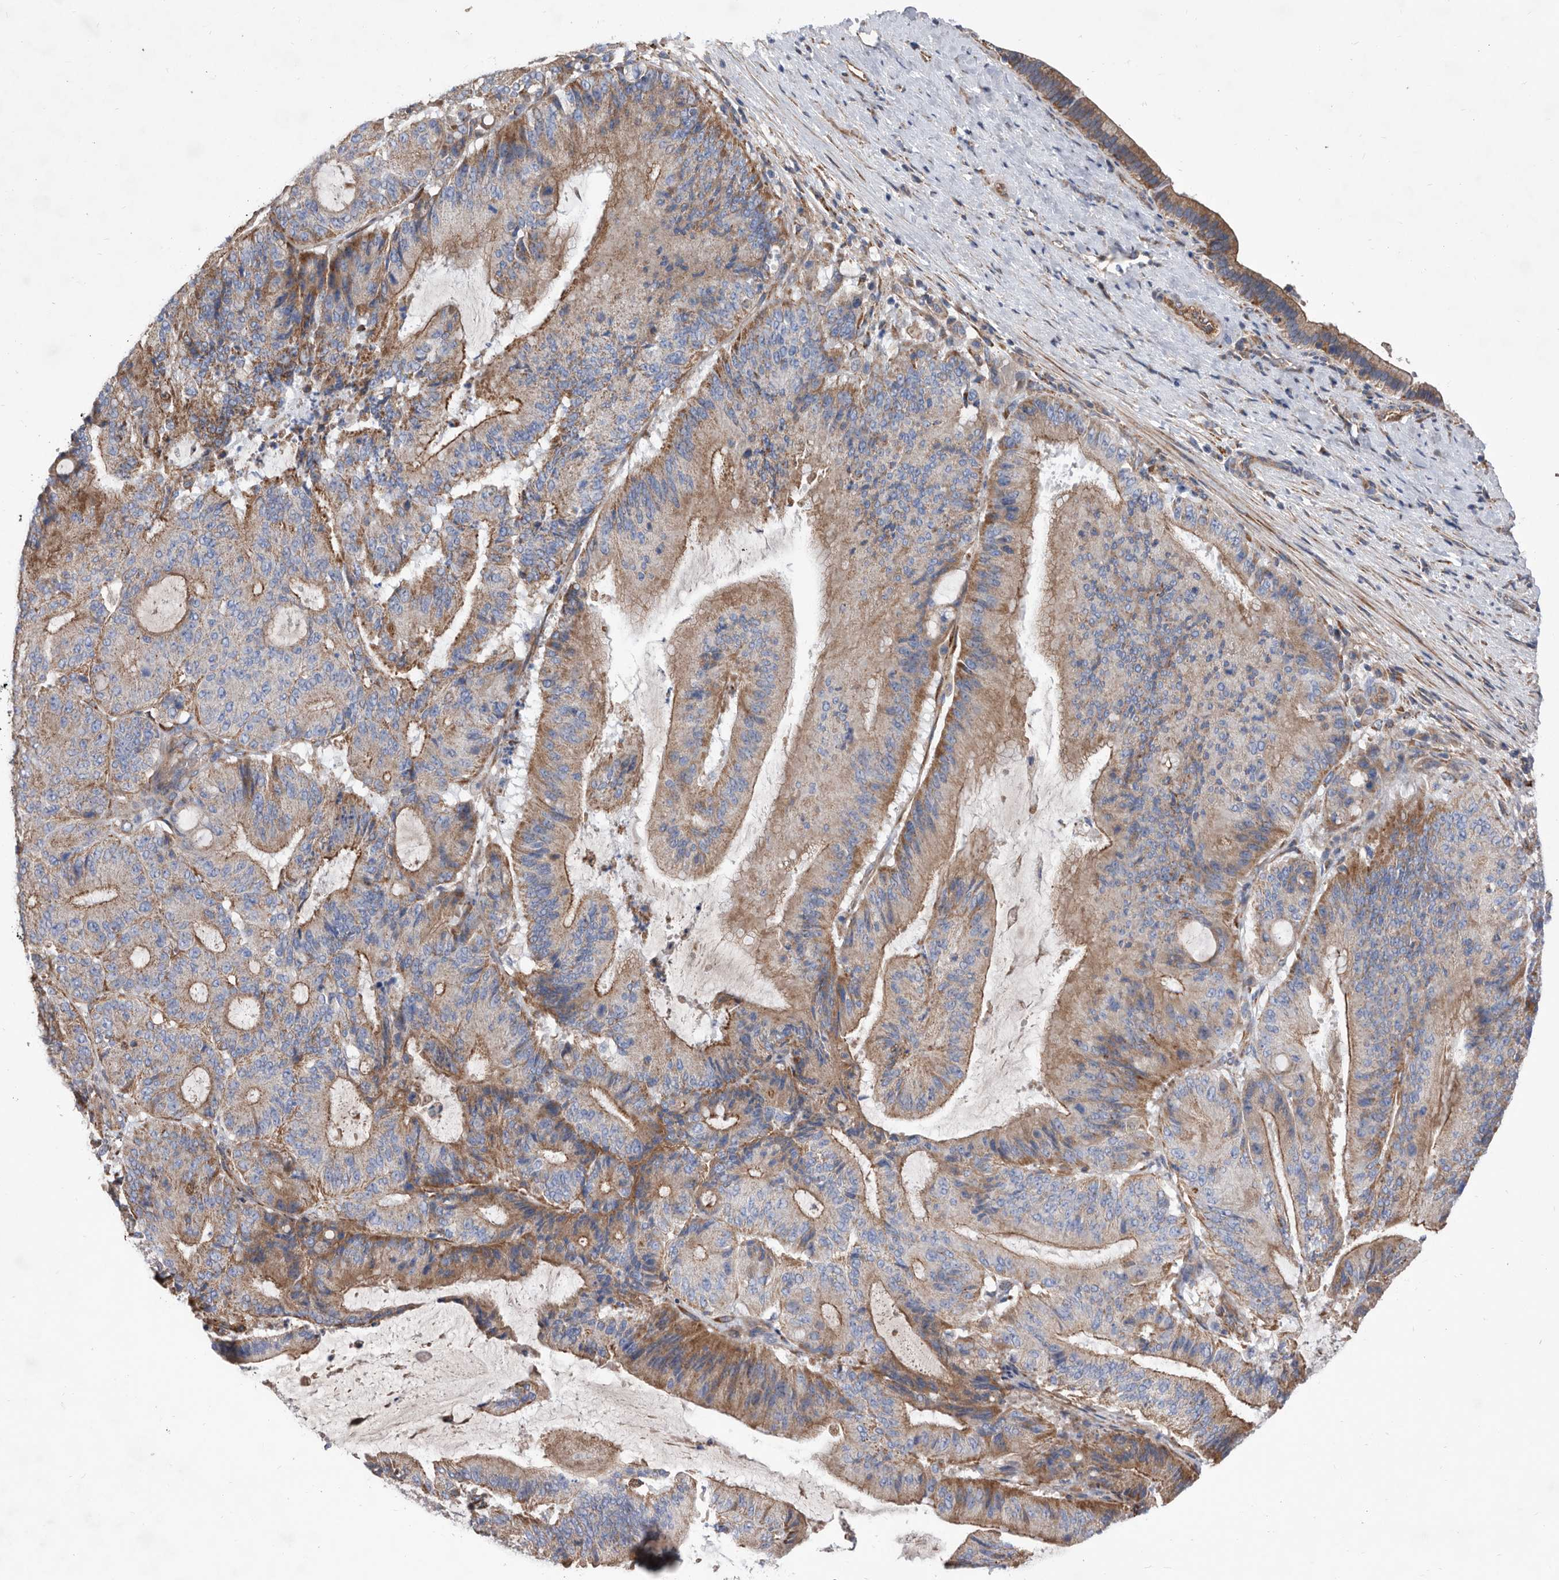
{"staining": {"intensity": "moderate", "quantity": ">75%", "location": "cytoplasmic/membranous"}, "tissue": "liver cancer", "cell_type": "Tumor cells", "image_type": "cancer", "snomed": [{"axis": "morphology", "description": "Normal tissue, NOS"}, {"axis": "morphology", "description": "Cholangiocarcinoma"}, {"axis": "topography", "description": "Liver"}, {"axis": "topography", "description": "Peripheral nerve tissue"}], "caption": "An IHC image of neoplastic tissue is shown. Protein staining in brown labels moderate cytoplasmic/membranous positivity in liver cancer (cholangiocarcinoma) within tumor cells.", "gene": "ATP13A3", "patient": {"sex": "female", "age": 73}}